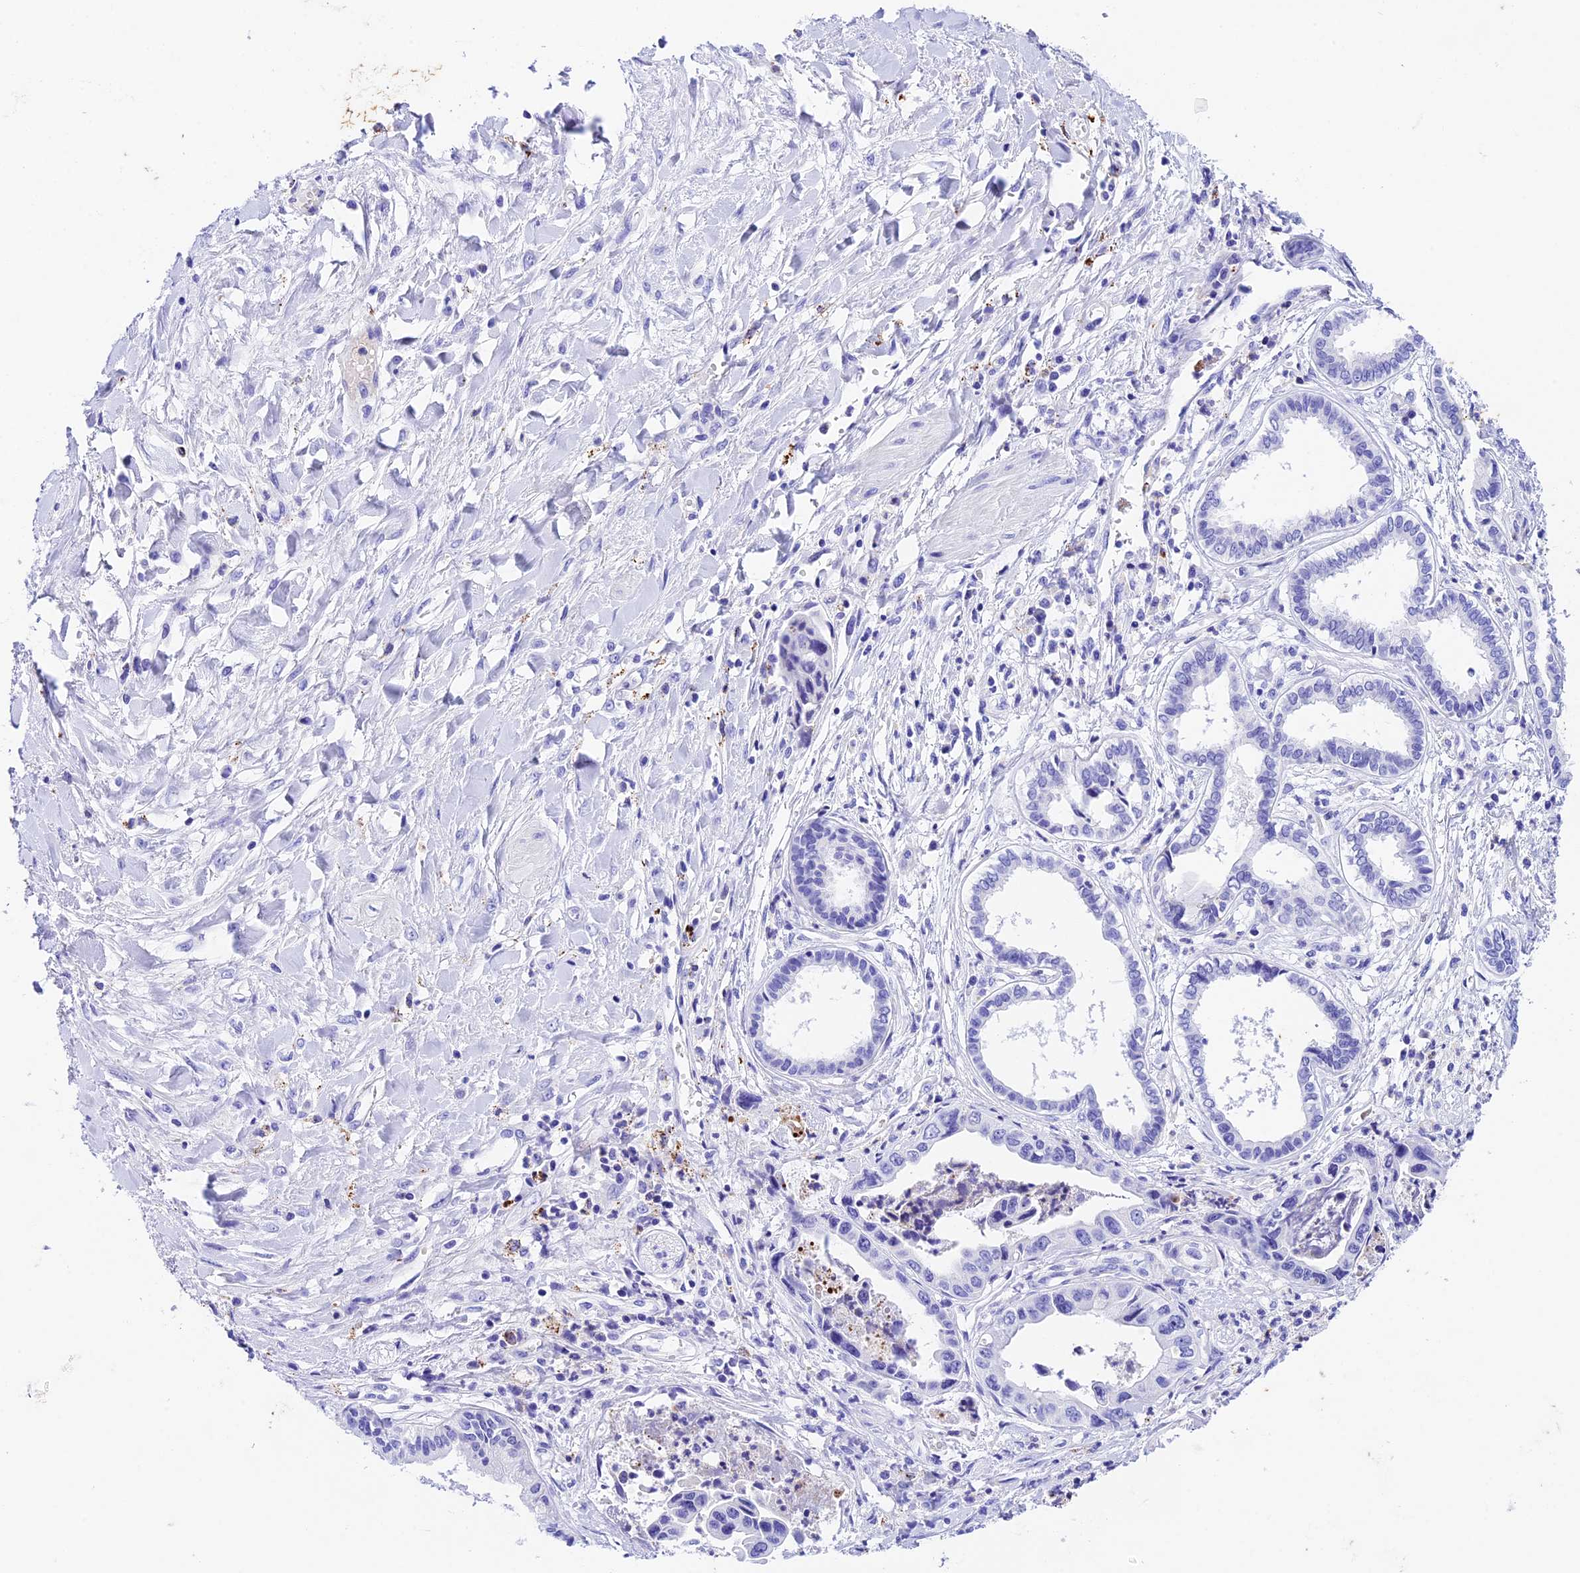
{"staining": {"intensity": "negative", "quantity": "none", "location": "none"}, "tissue": "pancreatic cancer", "cell_type": "Tumor cells", "image_type": "cancer", "snomed": [{"axis": "morphology", "description": "Adenocarcinoma, NOS"}, {"axis": "topography", "description": "Pancreas"}], "caption": "Adenocarcinoma (pancreatic) was stained to show a protein in brown. There is no significant positivity in tumor cells.", "gene": "PSG11", "patient": {"sex": "female", "age": 50}}